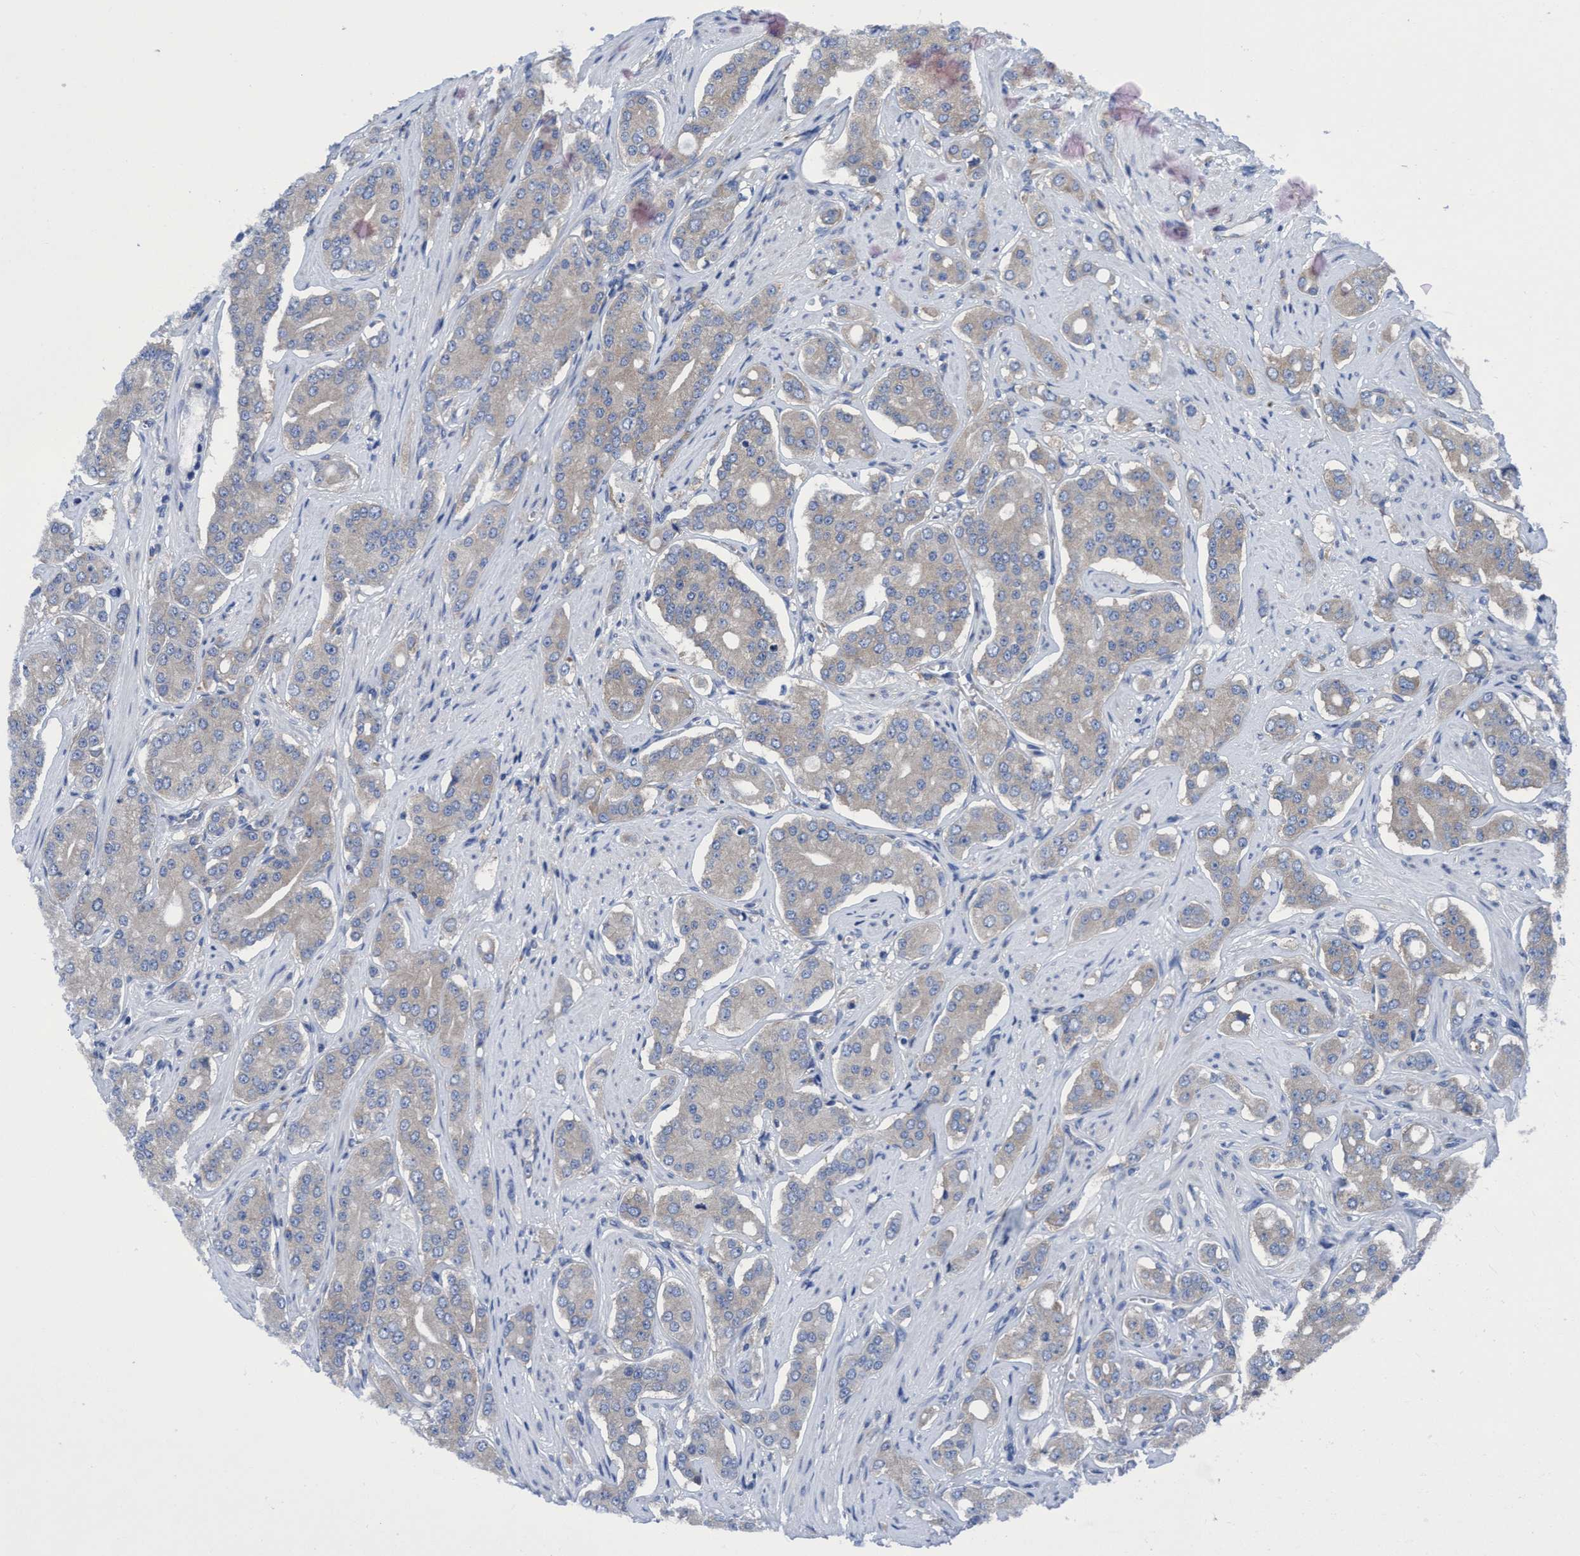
{"staining": {"intensity": "negative", "quantity": "none", "location": "none"}, "tissue": "prostate cancer", "cell_type": "Tumor cells", "image_type": "cancer", "snomed": [{"axis": "morphology", "description": "Adenocarcinoma, High grade"}, {"axis": "topography", "description": "Prostate"}], "caption": "Tumor cells show no significant positivity in prostate cancer (adenocarcinoma (high-grade)).", "gene": "NMT1", "patient": {"sex": "male", "age": 71}}